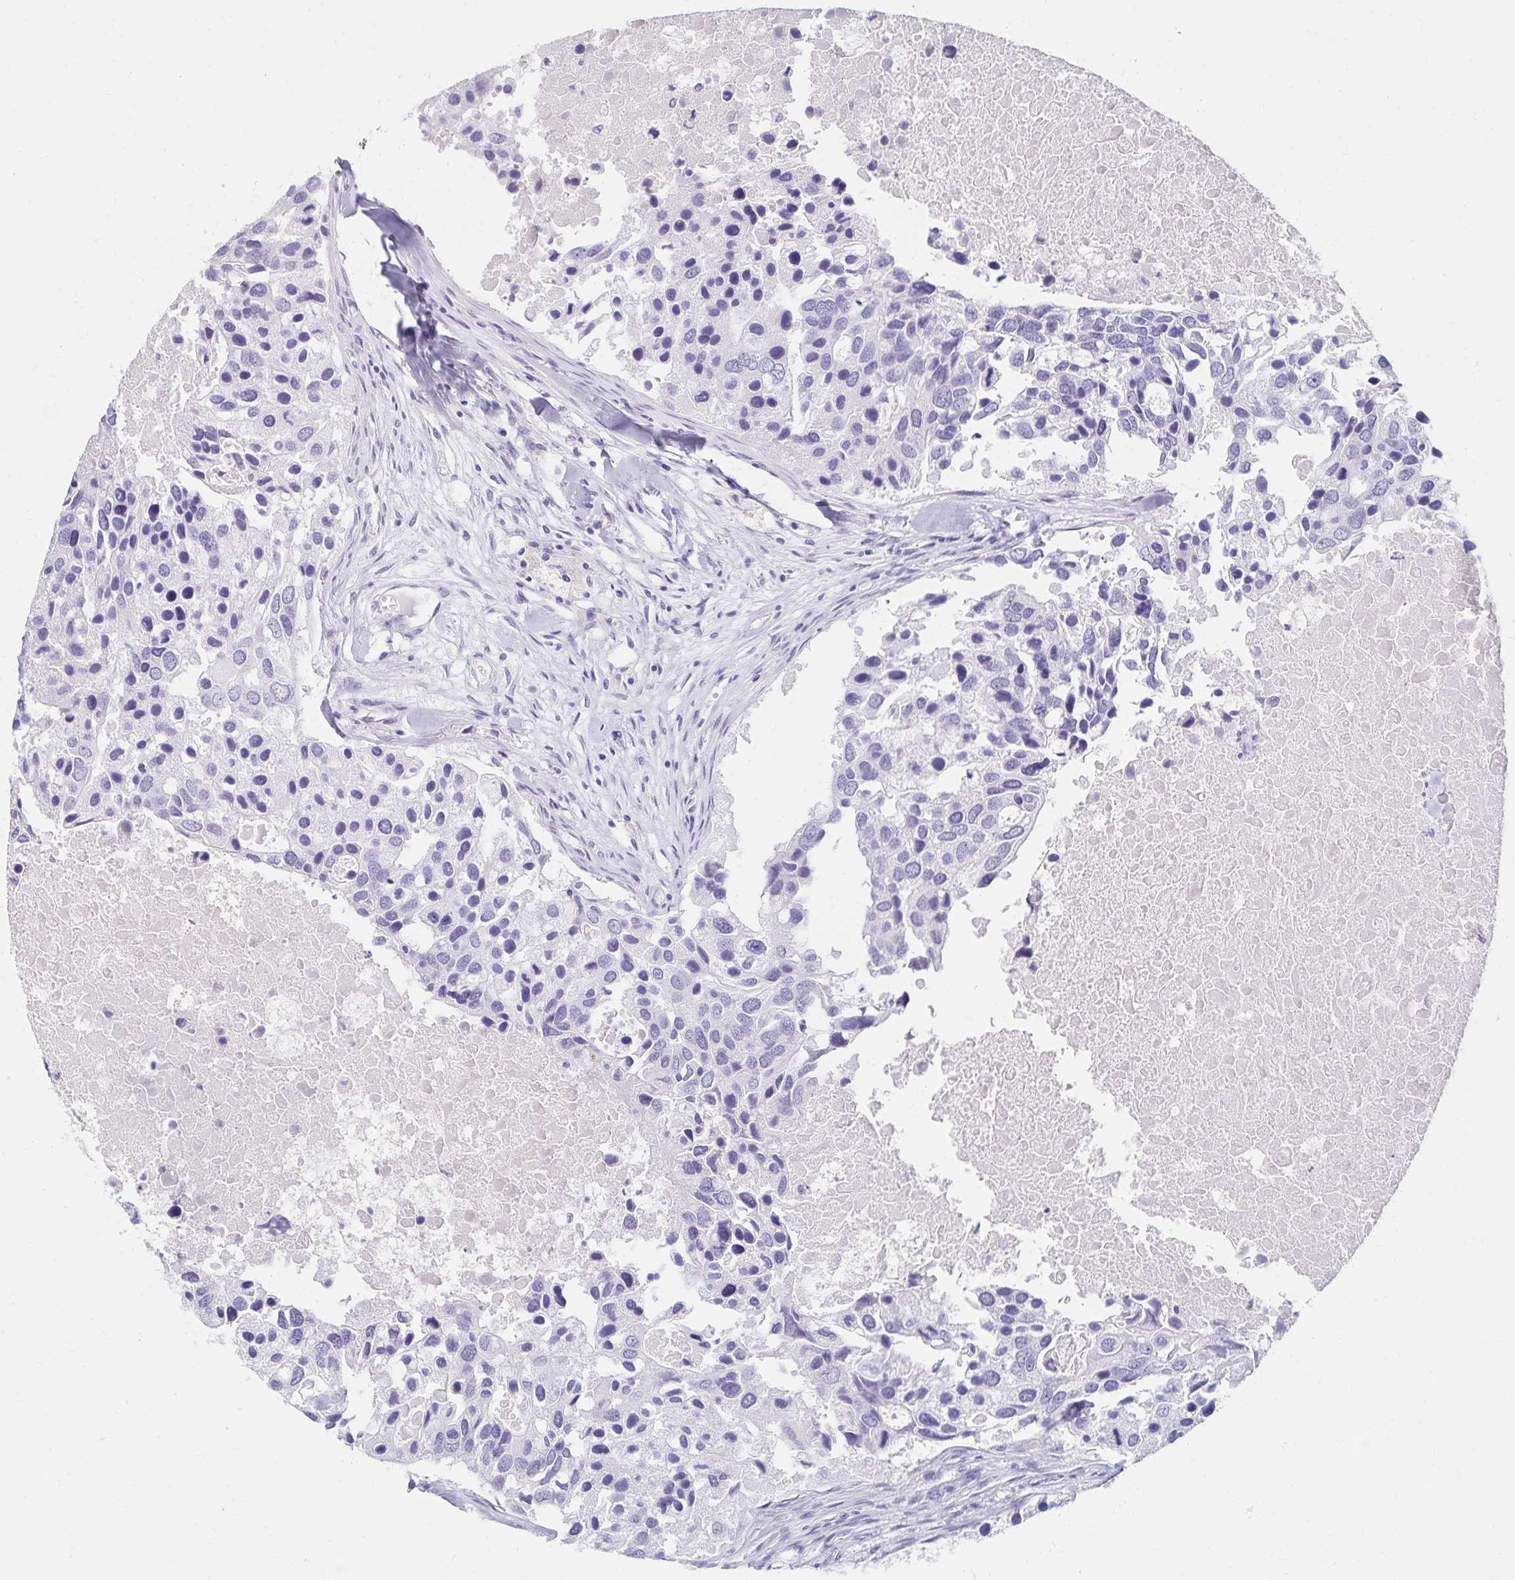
{"staining": {"intensity": "negative", "quantity": "none", "location": "none"}, "tissue": "breast cancer", "cell_type": "Tumor cells", "image_type": "cancer", "snomed": [{"axis": "morphology", "description": "Duct carcinoma"}, {"axis": "topography", "description": "Breast"}], "caption": "This micrograph is of breast cancer (intraductal carcinoma) stained with IHC to label a protein in brown with the nuclei are counter-stained blue. There is no staining in tumor cells.", "gene": "C2orf50", "patient": {"sex": "female", "age": 83}}